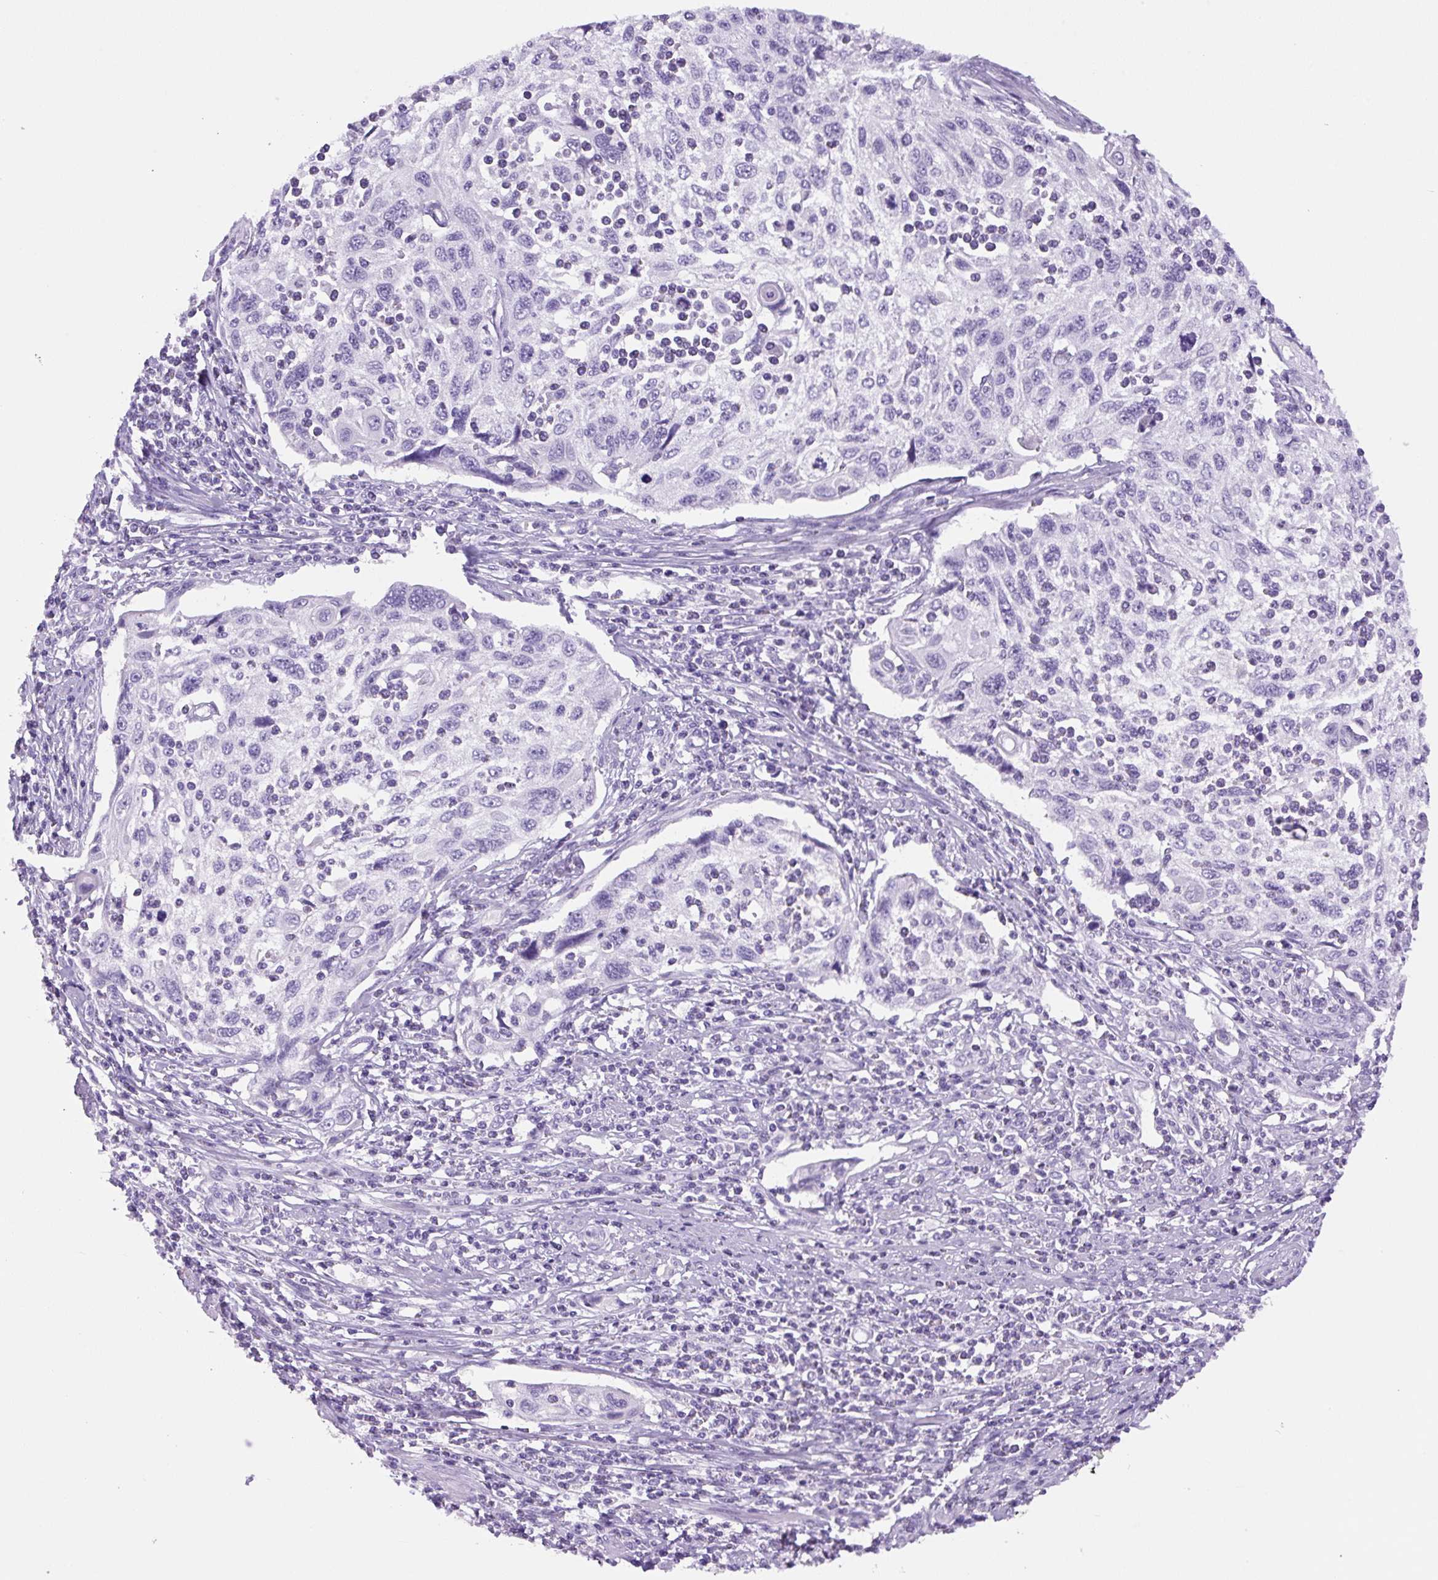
{"staining": {"intensity": "negative", "quantity": "none", "location": "none"}, "tissue": "cervical cancer", "cell_type": "Tumor cells", "image_type": "cancer", "snomed": [{"axis": "morphology", "description": "Squamous cell carcinoma, NOS"}, {"axis": "topography", "description": "Cervix"}], "caption": "An IHC photomicrograph of cervical cancer is shown. There is no staining in tumor cells of cervical cancer.", "gene": "PRRT1", "patient": {"sex": "female", "age": 70}}